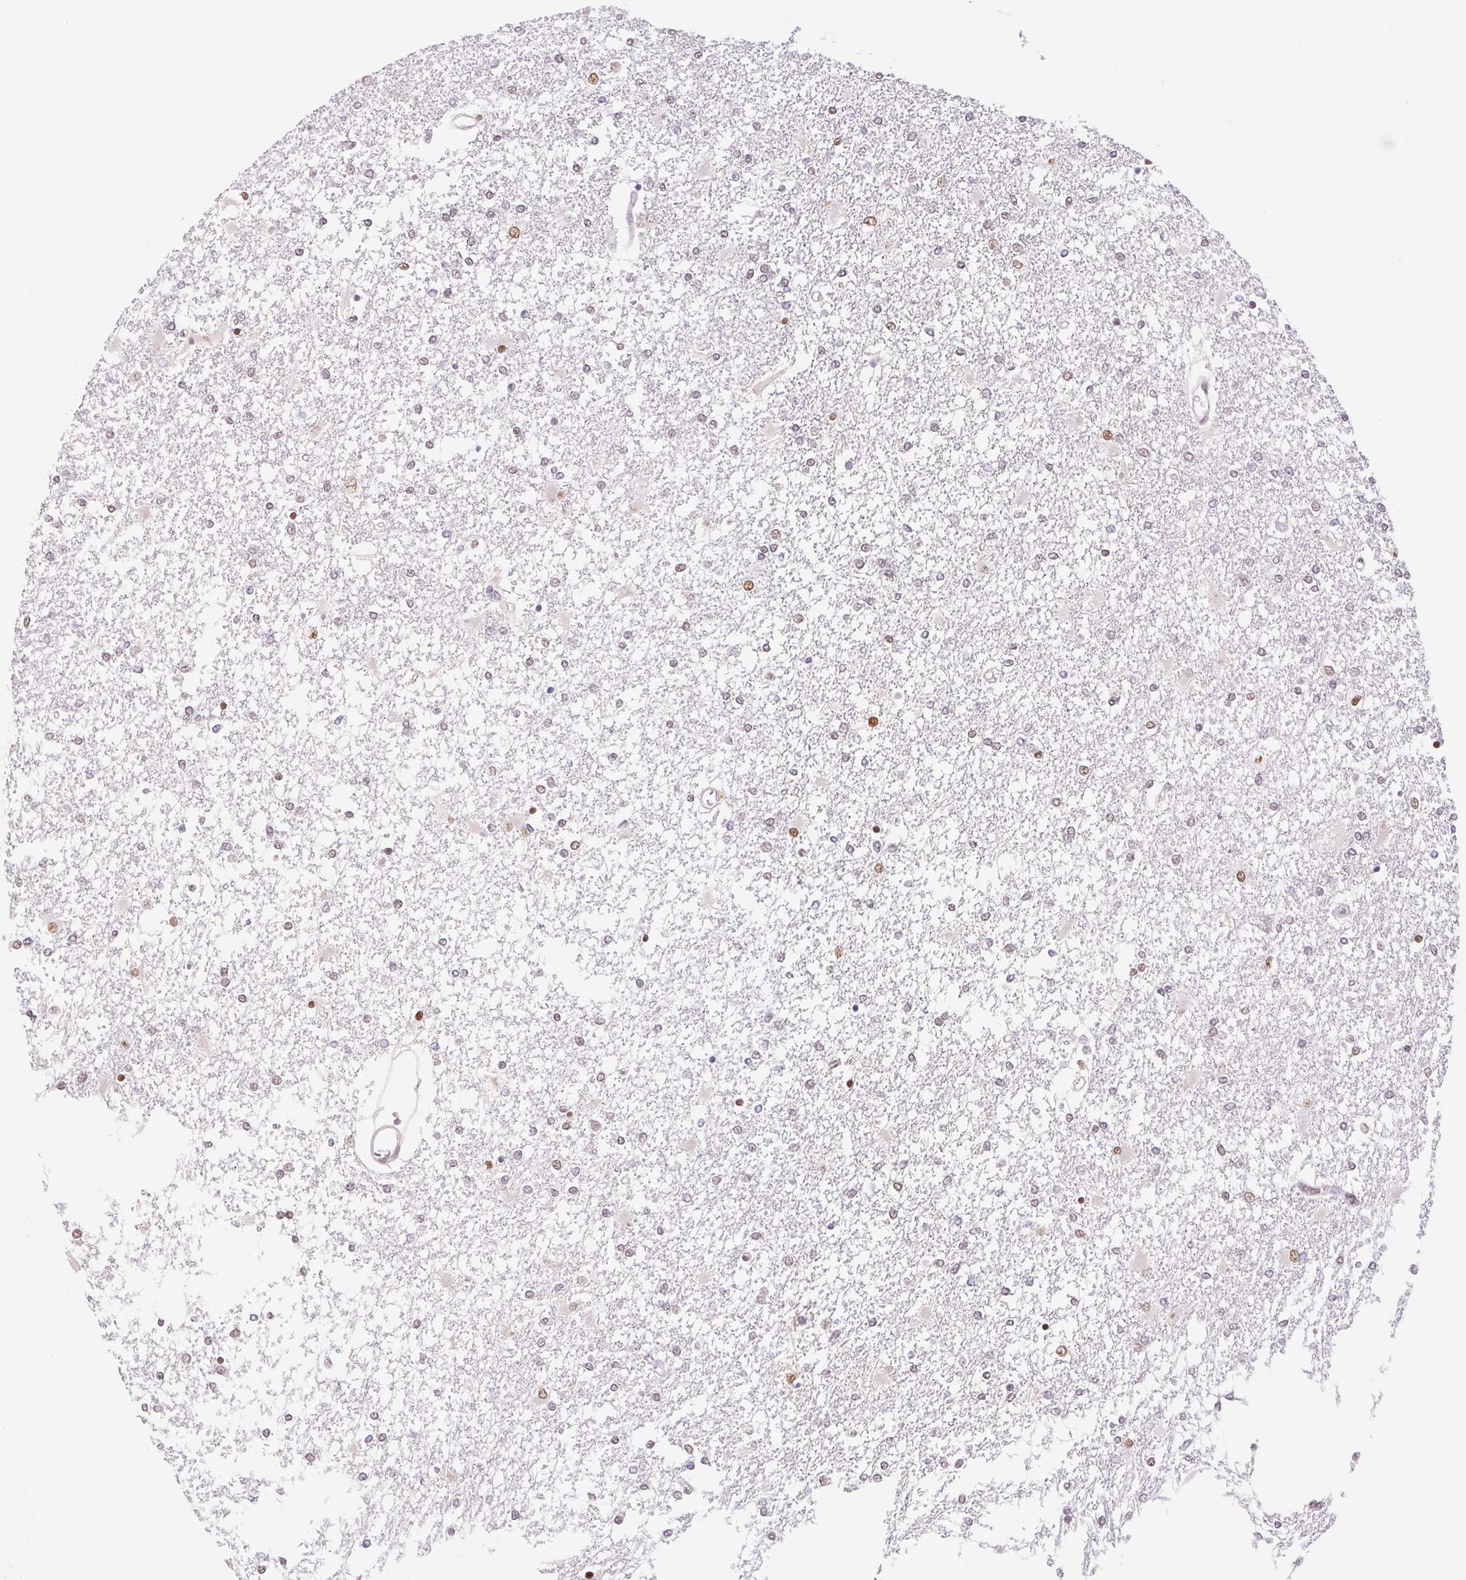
{"staining": {"intensity": "moderate", "quantity": "<25%", "location": "nuclear"}, "tissue": "glioma", "cell_type": "Tumor cells", "image_type": "cancer", "snomed": [{"axis": "morphology", "description": "Glioma, malignant, High grade"}, {"axis": "topography", "description": "Cerebral cortex"}], "caption": "Tumor cells exhibit low levels of moderate nuclear staining in about <25% of cells in glioma.", "gene": "CAND1", "patient": {"sex": "male", "age": 79}}